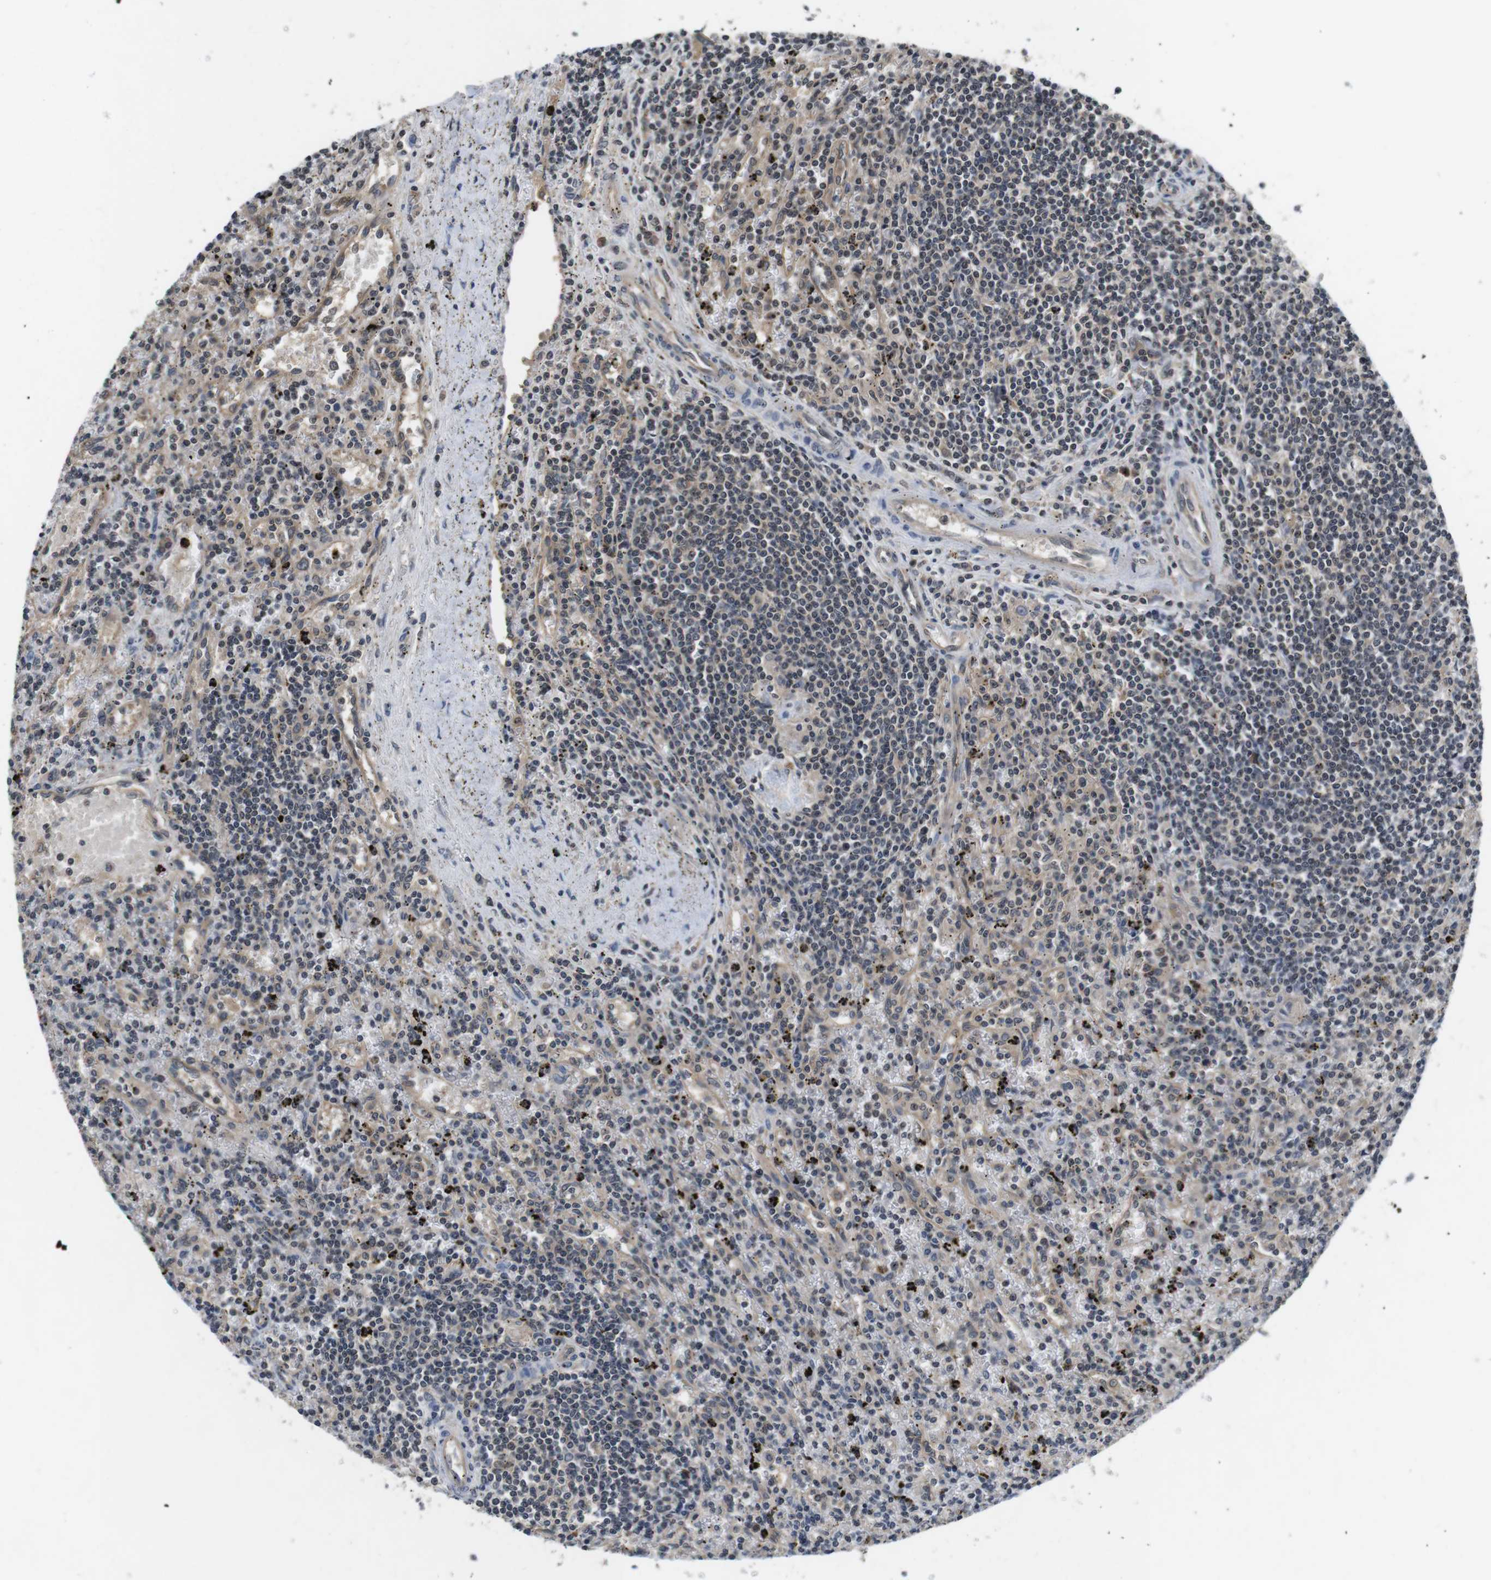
{"staining": {"intensity": "negative", "quantity": "none", "location": "none"}, "tissue": "lymphoma", "cell_type": "Tumor cells", "image_type": "cancer", "snomed": [{"axis": "morphology", "description": "Malignant lymphoma, non-Hodgkin's type, Low grade"}, {"axis": "topography", "description": "Spleen"}], "caption": "This is a image of IHC staining of lymphoma, which shows no positivity in tumor cells.", "gene": "FADD", "patient": {"sex": "male", "age": 76}}